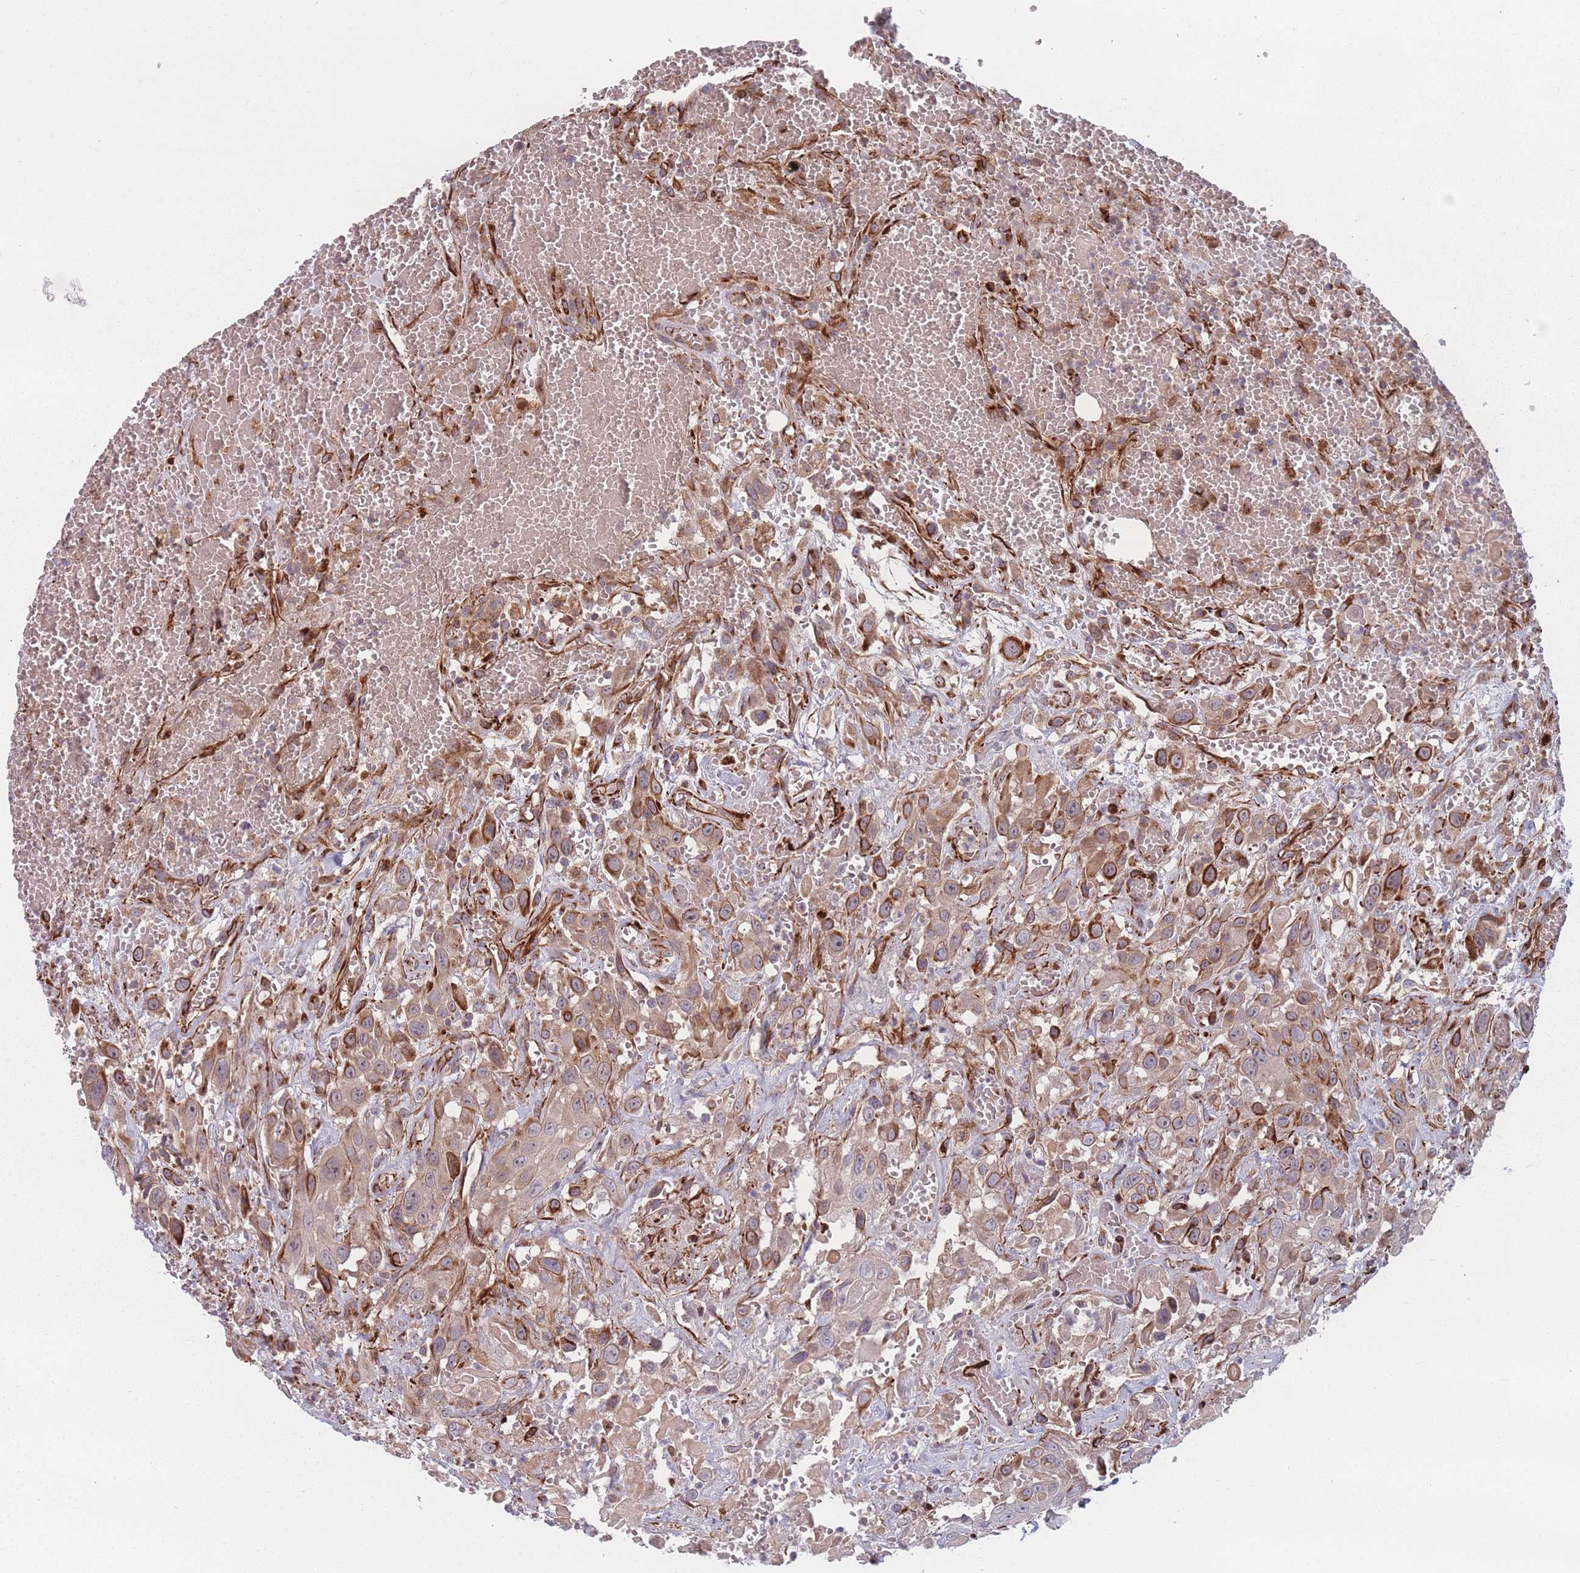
{"staining": {"intensity": "moderate", "quantity": ">75%", "location": "cytoplasmic/membranous"}, "tissue": "head and neck cancer", "cell_type": "Tumor cells", "image_type": "cancer", "snomed": [{"axis": "morphology", "description": "Squamous cell carcinoma, NOS"}, {"axis": "topography", "description": "Head-Neck"}], "caption": "Immunohistochemistry (IHC) histopathology image of squamous cell carcinoma (head and neck) stained for a protein (brown), which displays medium levels of moderate cytoplasmic/membranous expression in about >75% of tumor cells.", "gene": "EEF1AKMT2", "patient": {"sex": "male", "age": 81}}